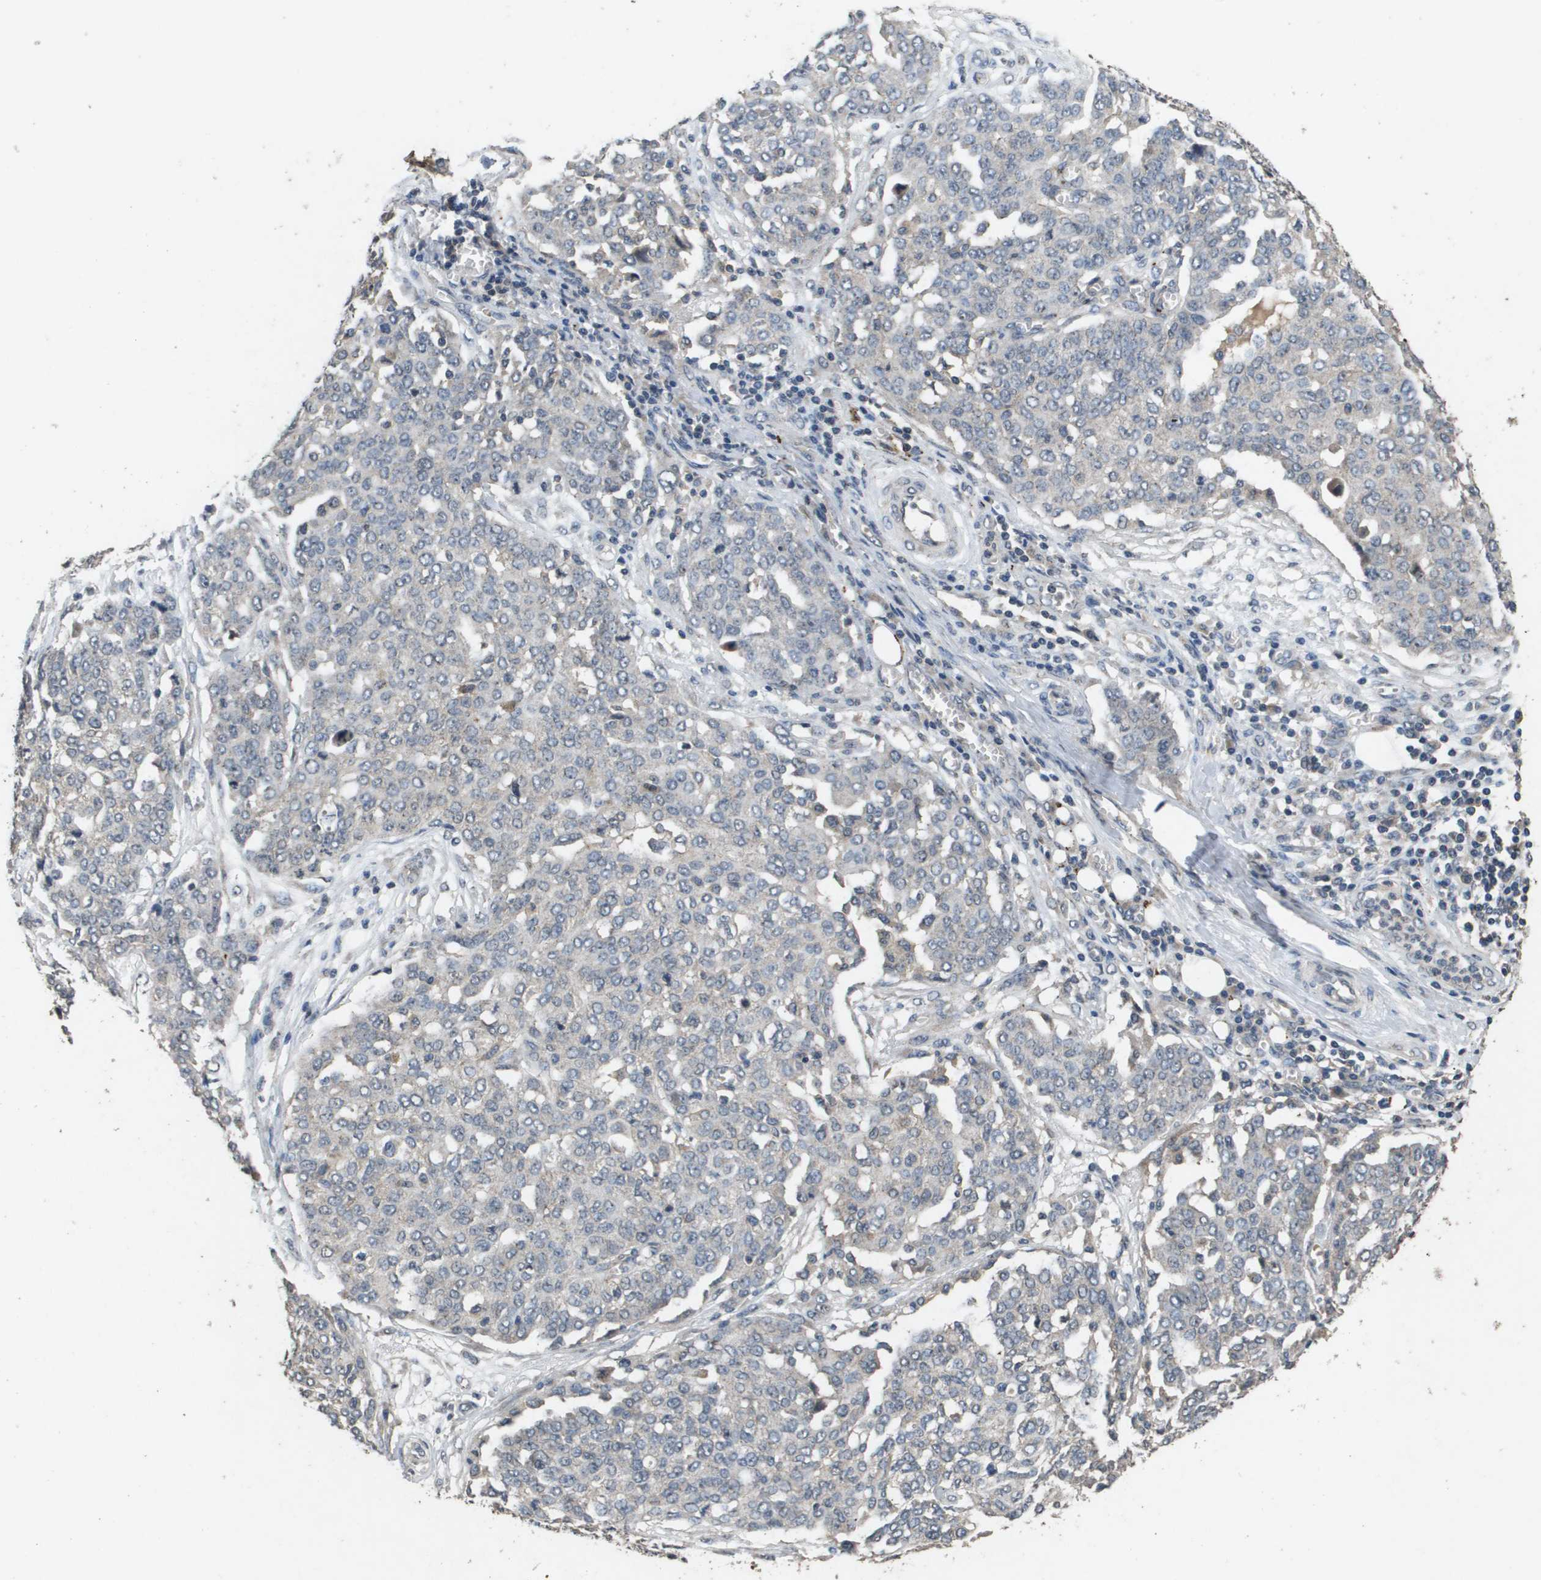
{"staining": {"intensity": "negative", "quantity": "none", "location": "none"}, "tissue": "ovarian cancer", "cell_type": "Tumor cells", "image_type": "cancer", "snomed": [{"axis": "morphology", "description": "Cystadenocarcinoma, serous, NOS"}, {"axis": "topography", "description": "Soft tissue"}, {"axis": "topography", "description": "Ovary"}], "caption": "Serous cystadenocarcinoma (ovarian) stained for a protein using immunohistochemistry (IHC) reveals no staining tumor cells.", "gene": "PROC", "patient": {"sex": "female", "age": 57}}